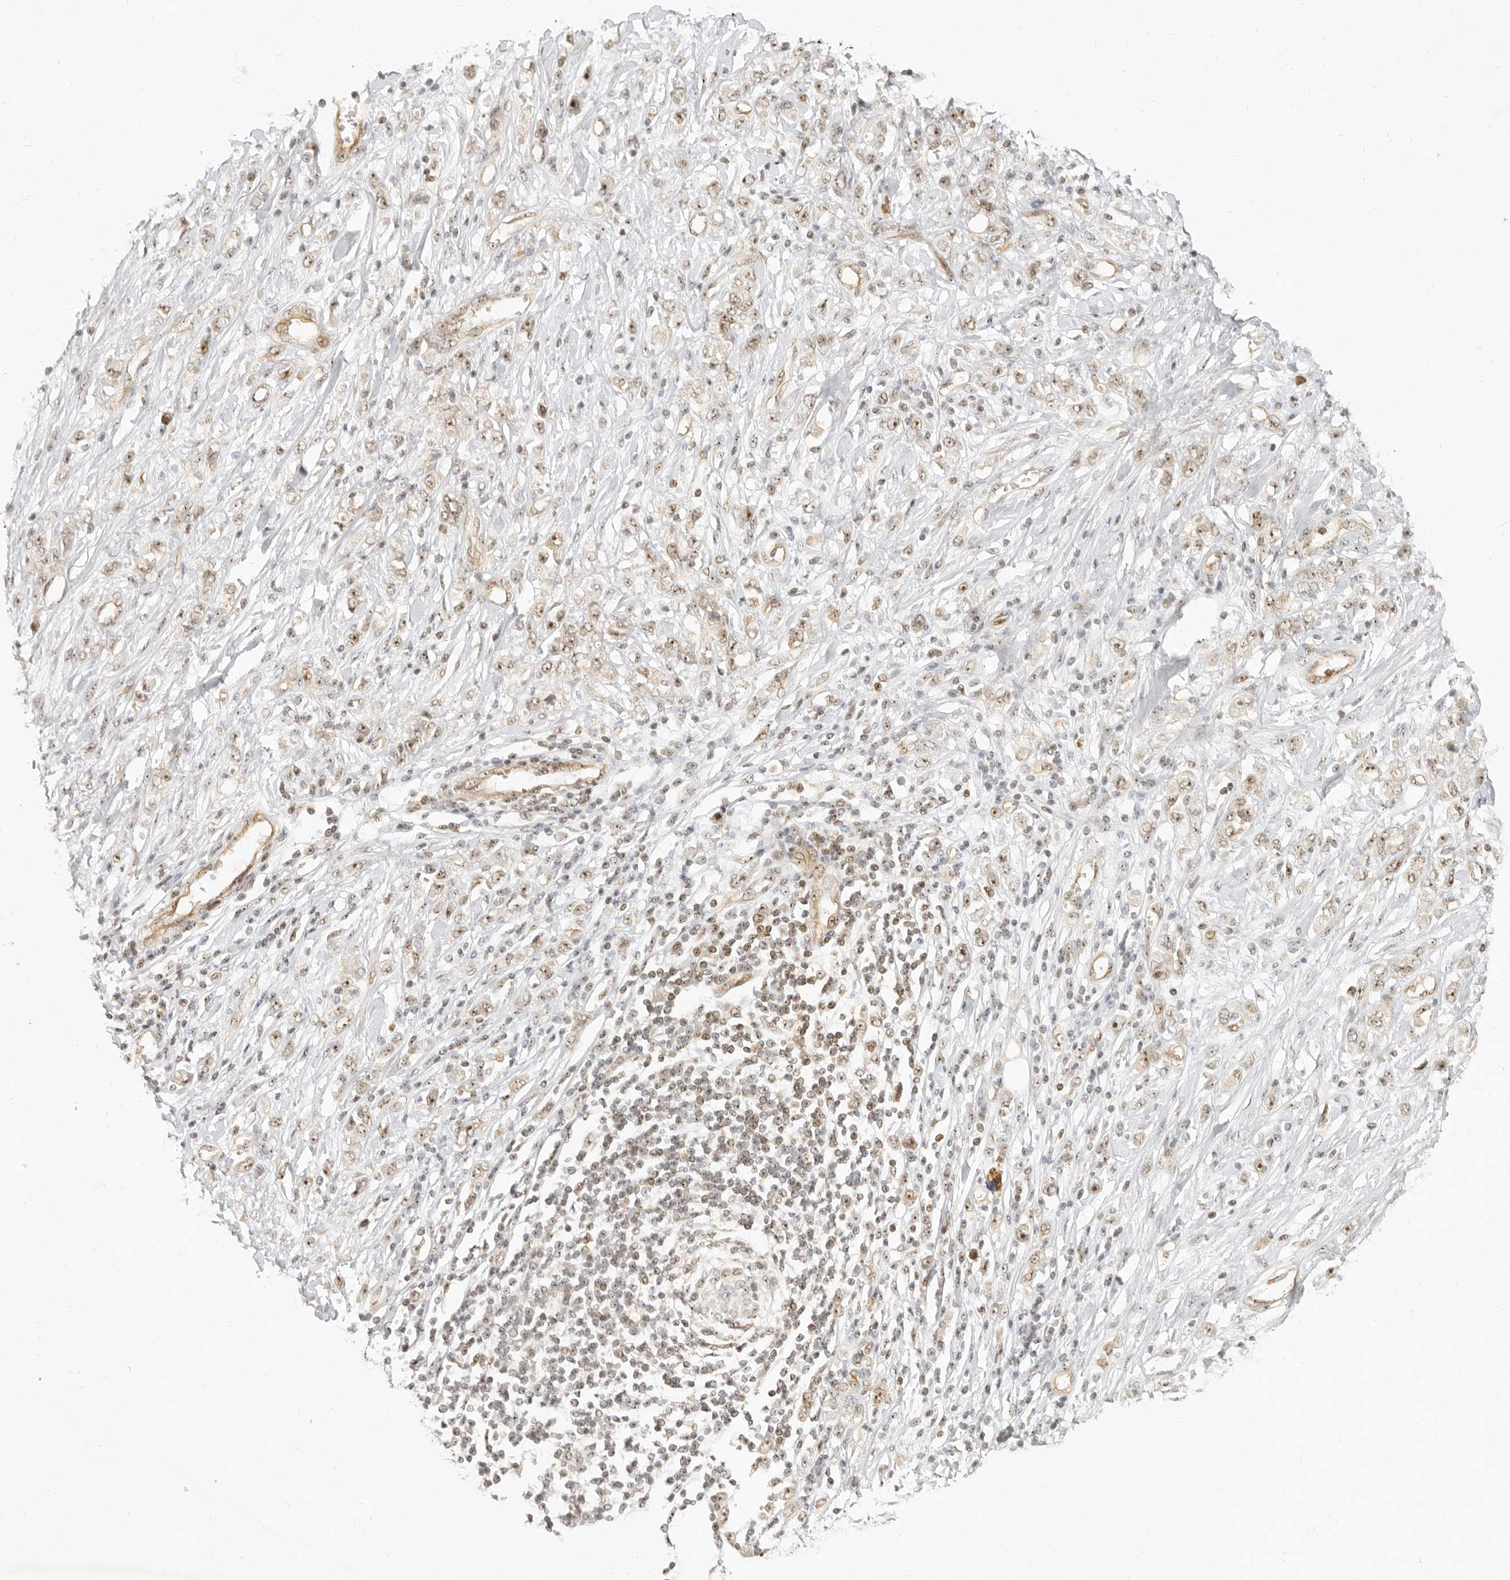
{"staining": {"intensity": "weak", "quantity": ">75%", "location": "nuclear"}, "tissue": "stomach cancer", "cell_type": "Tumor cells", "image_type": "cancer", "snomed": [{"axis": "morphology", "description": "Adenocarcinoma, NOS"}, {"axis": "topography", "description": "Stomach"}], "caption": "Human adenocarcinoma (stomach) stained with a protein marker shows weak staining in tumor cells.", "gene": "BAP1", "patient": {"sex": "female", "age": 76}}